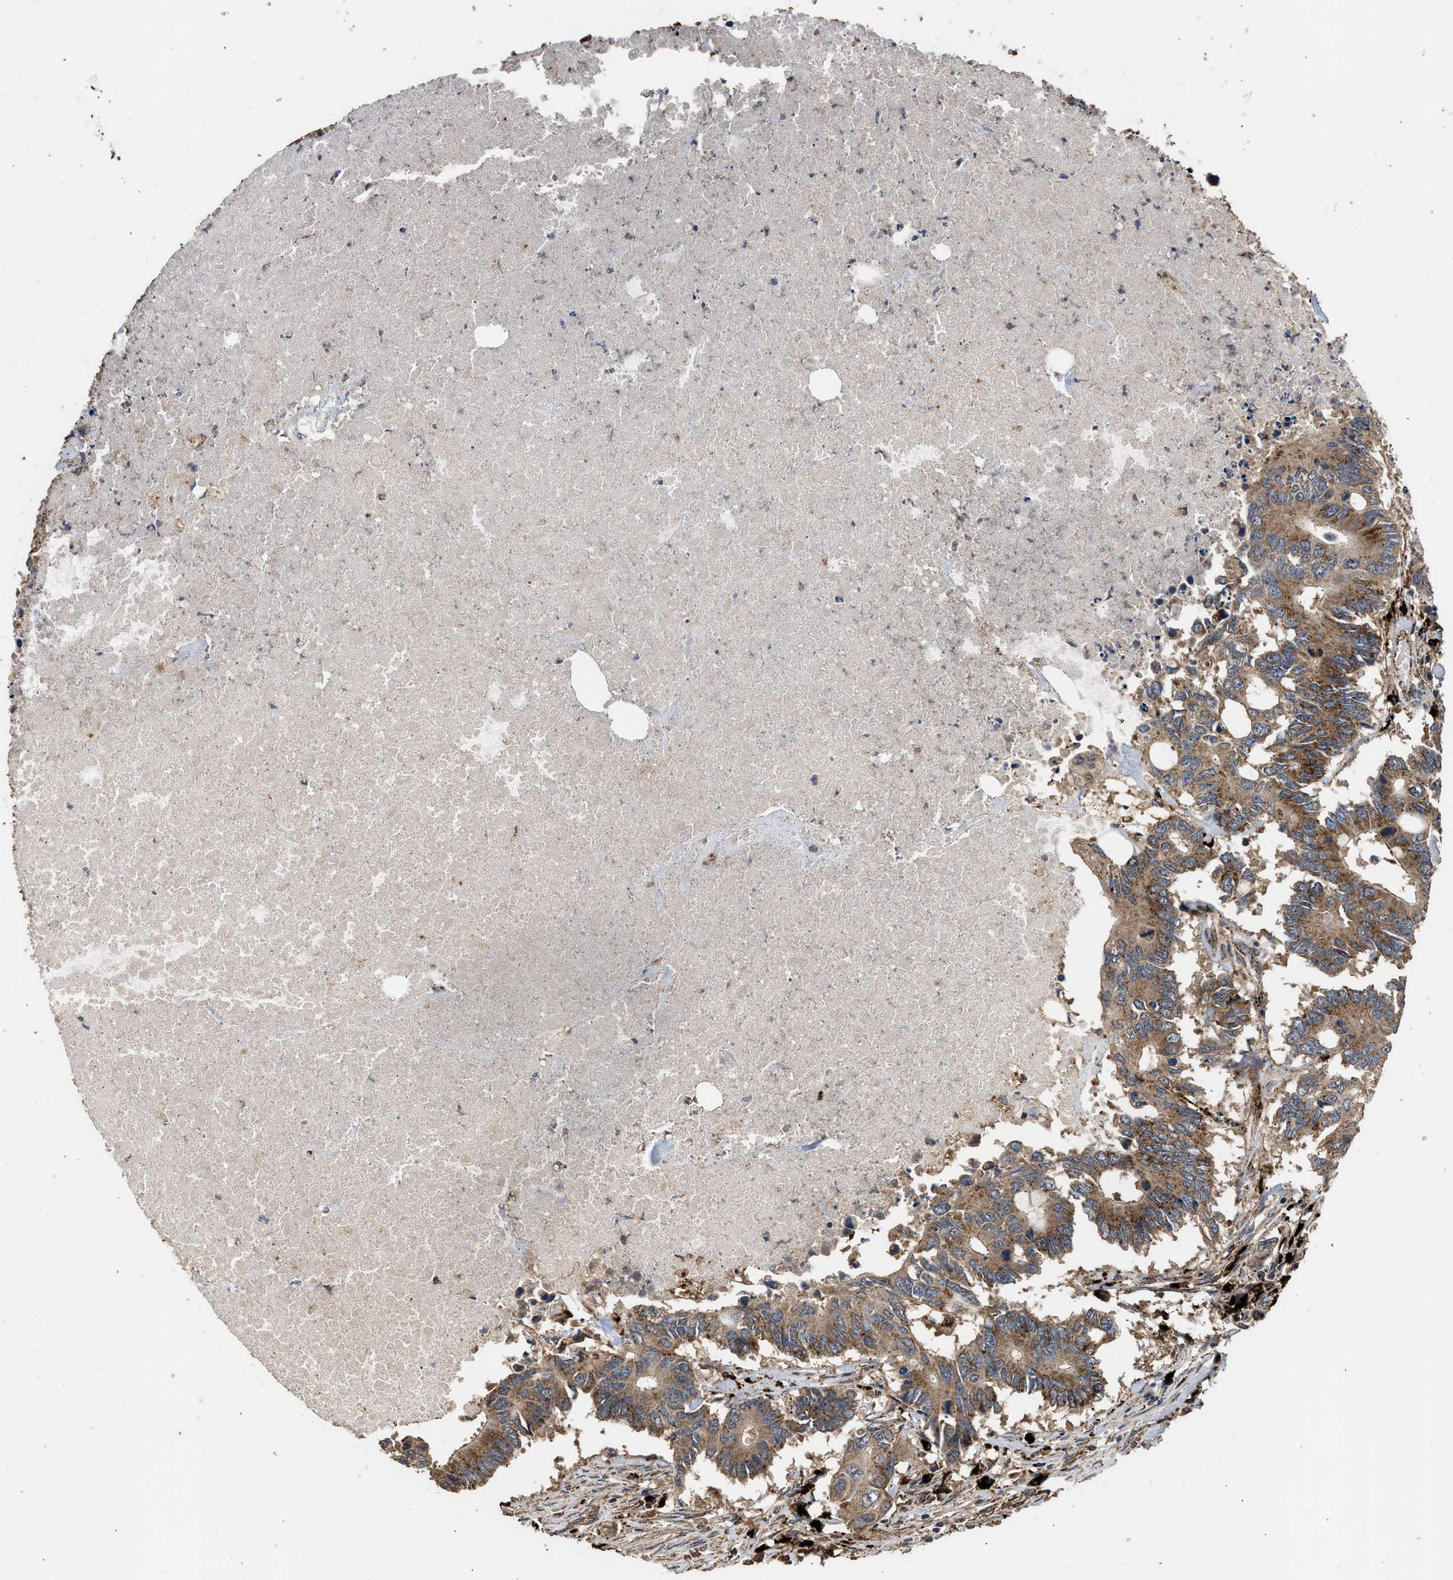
{"staining": {"intensity": "moderate", "quantity": ">75%", "location": "cytoplasmic/membranous"}, "tissue": "colorectal cancer", "cell_type": "Tumor cells", "image_type": "cancer", "snomed": [{"axis": "morphology", "description": "Adenocarcinoma, NOS"}, {"axis": "topography", "description": "Colon"}], "caption": "This is a photomicrograph of immunohistochemistry staining of colorectal cancer, which shows moderate staining in the cytoplasmic/membranous of tumor cells.", "gene": "CTSV", "patient": {"sex": "male", "age": 71}}